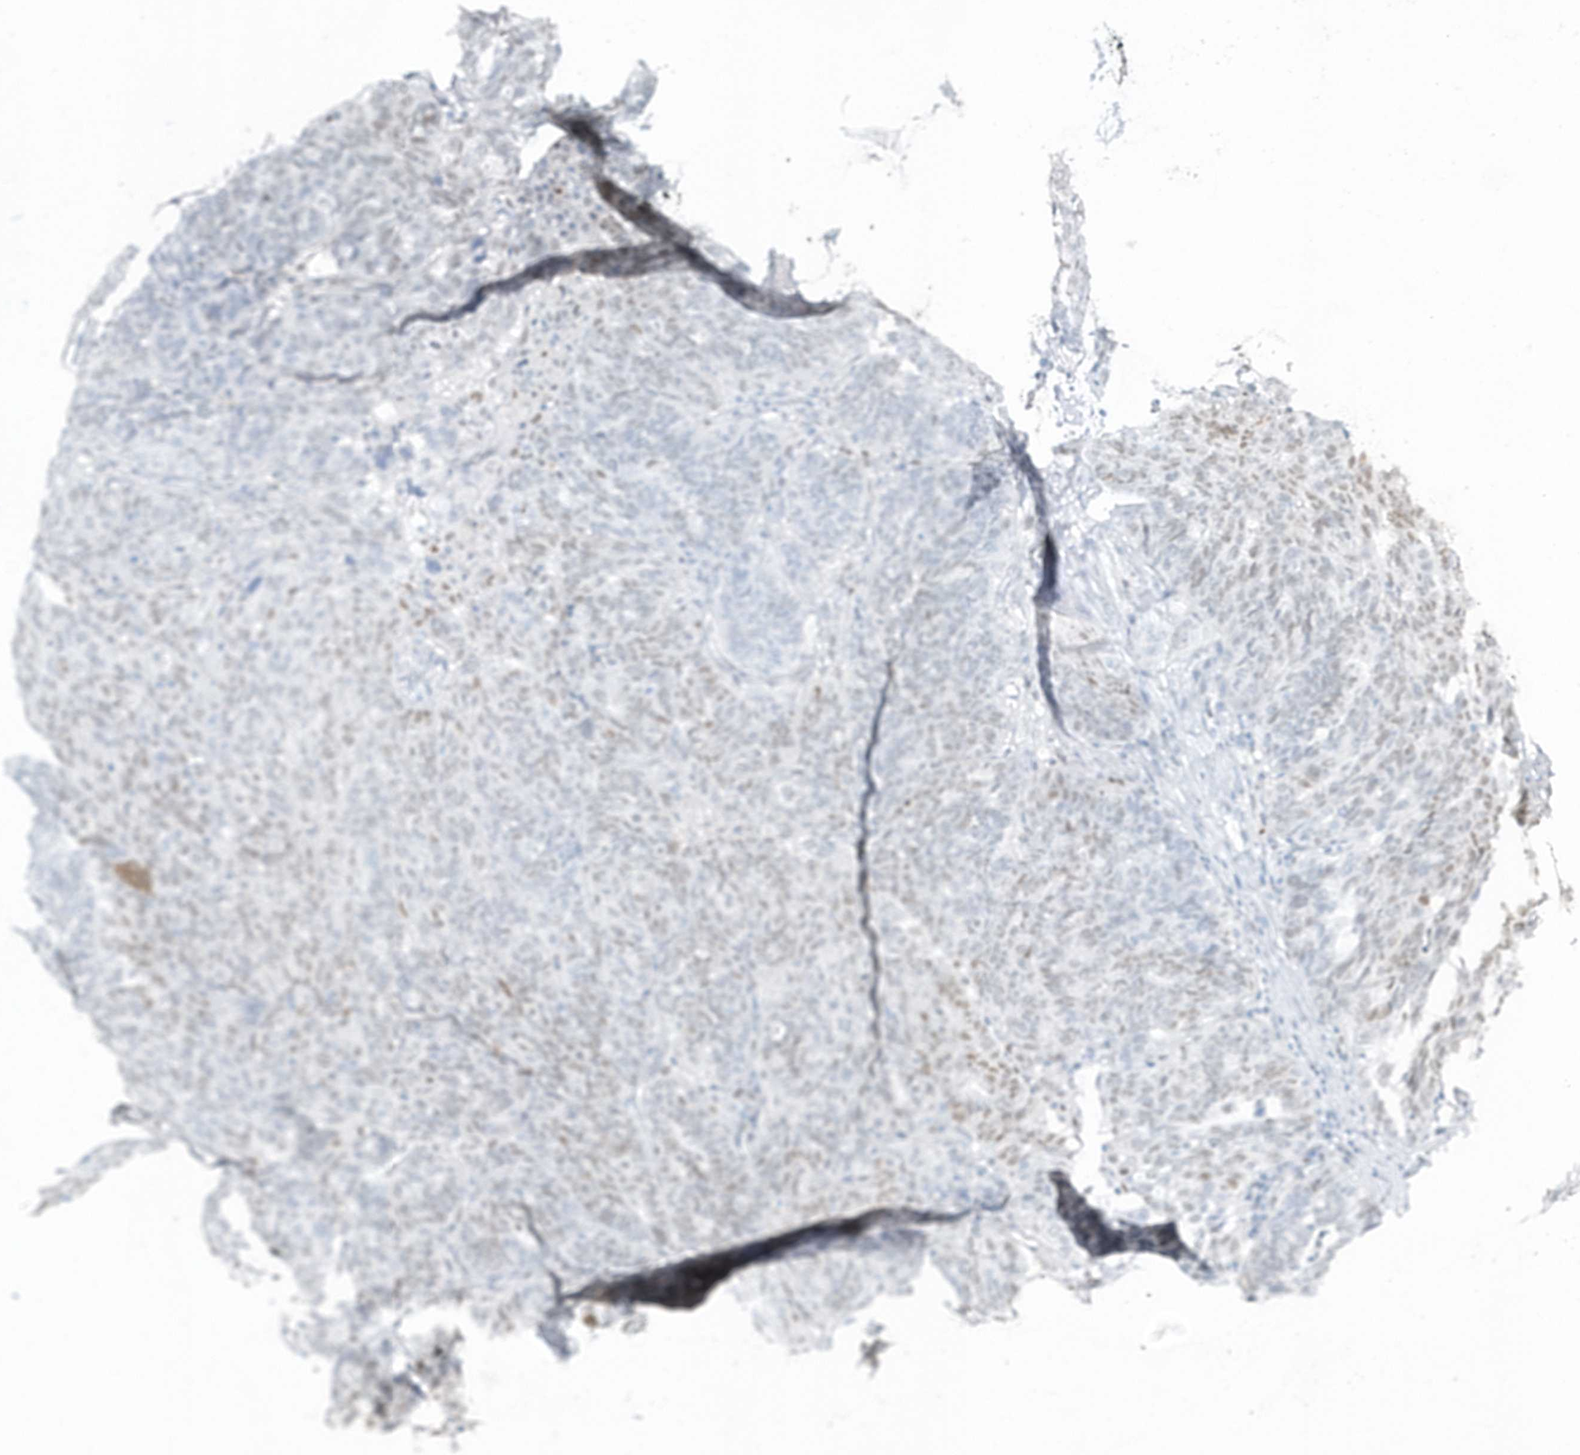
{"staining": {"intensity": "weak", "quantity": "<25%", "location": "nuclear"}, "tissue": "ovarian cancer", "cell_type": "Tumor cells", "image_type": "cancer", "snomed": [{"axis": "morphology", "description": "Cystadenocarcinoma, serous, NOS"}, {"axis": "topography", "description": "Ovary"}], "caption": "This is an IHC histopathology image of ovarian cancer (serous cystadenocarcinoma). There is no staining in tumor cells.", "gene": "SMIM34", "patient": {"sex": "female", "age": 59}}